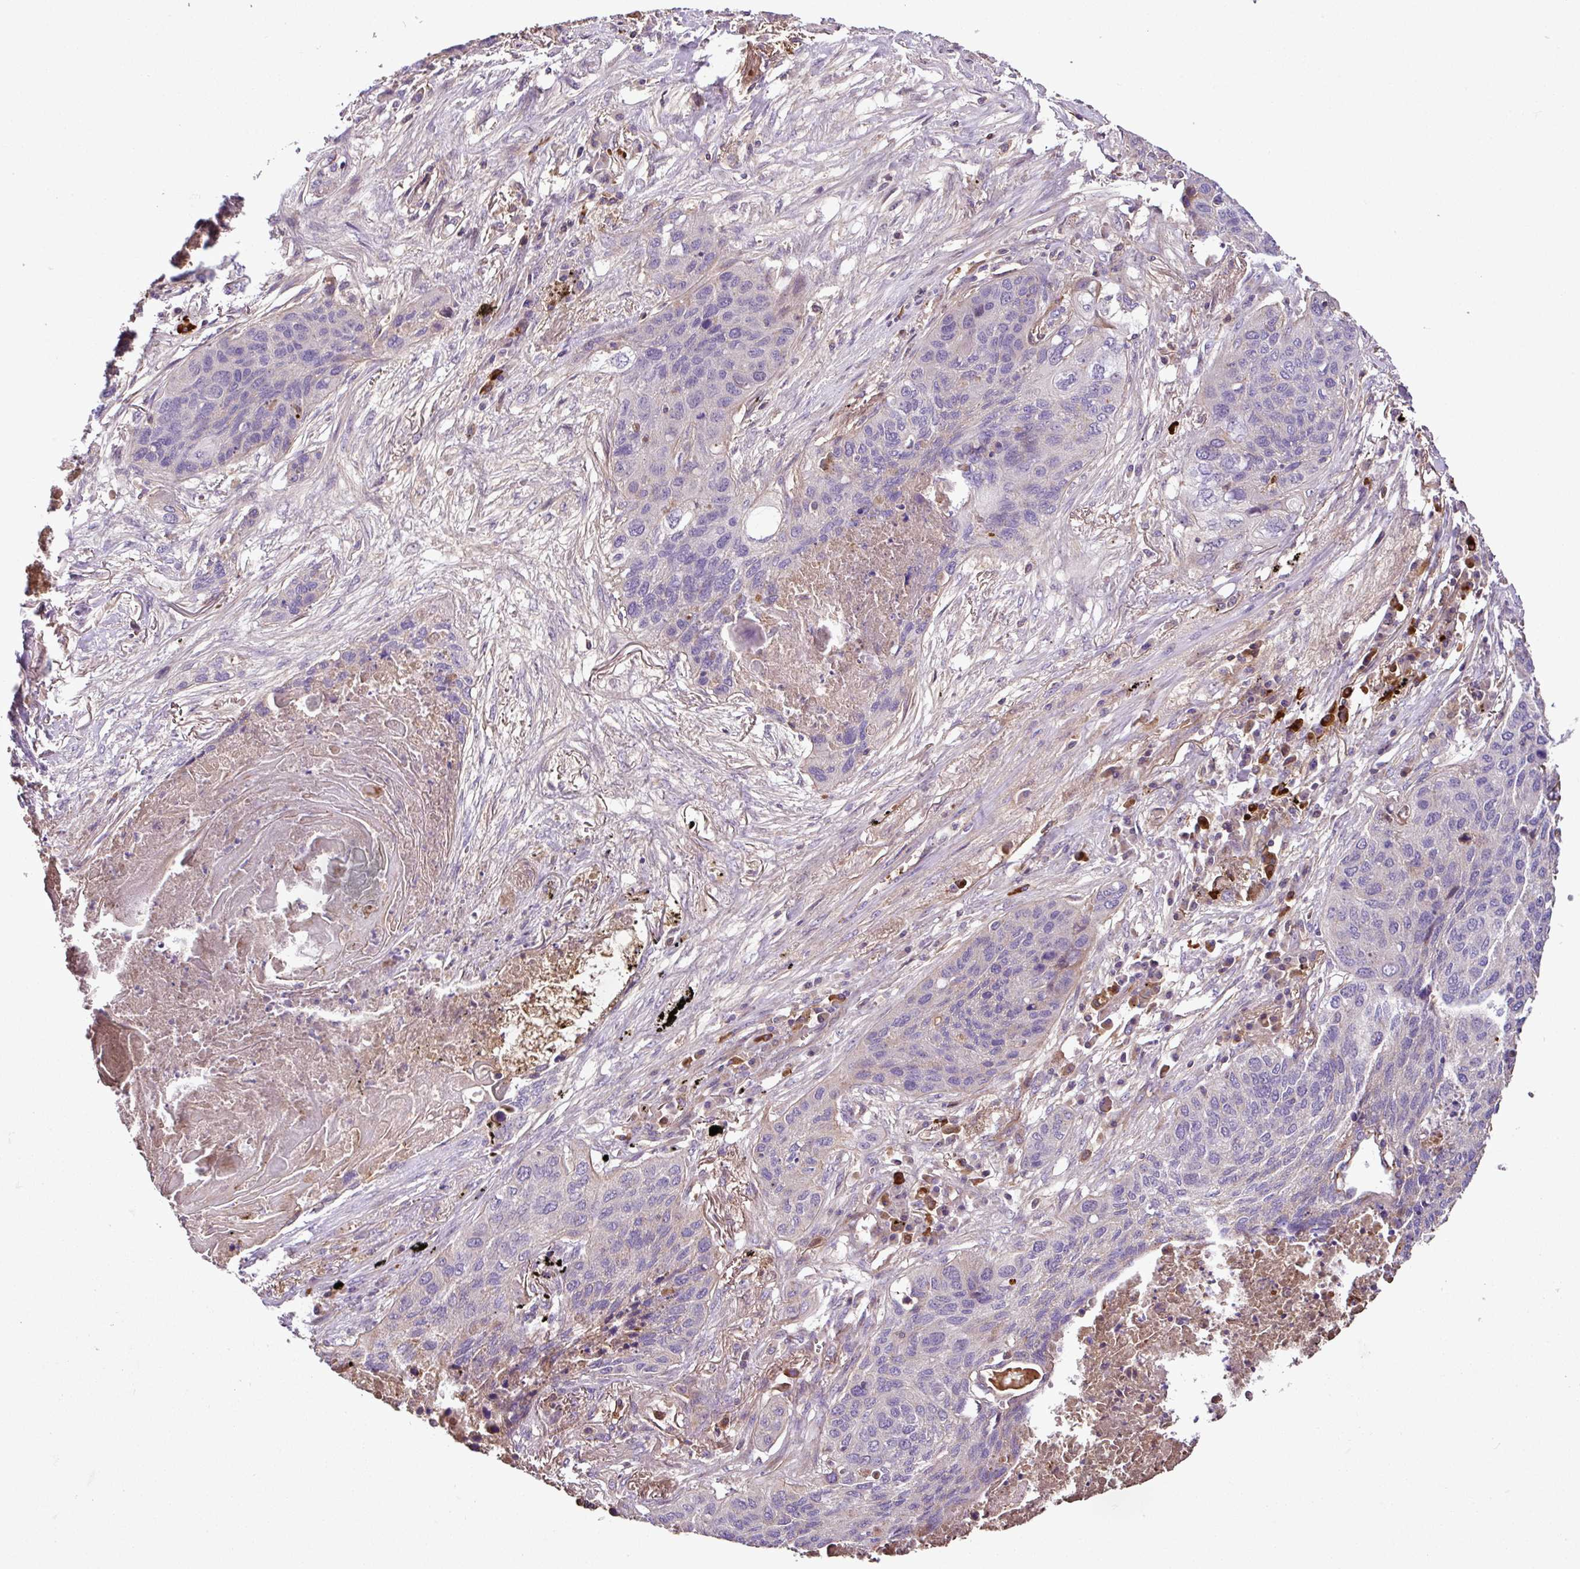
{"staining": {"intensity": "negative", "quantity": "none", "location": "none"}, "tissue": "lung cancer", "cell_type": "Tumor cells", "image_type": "cancer", "snomed": [{"axis": "morphology", "description": "Squamous cell carcinoma, NOS"}, {"axis": "topography", "description": "Lung"}], "caption": "Tumor cells are negative for brown protein staining in squamous cell carcinoma (lung).", "gene": "ZNF266", "patient": {"sex": "female", "age": 63}}